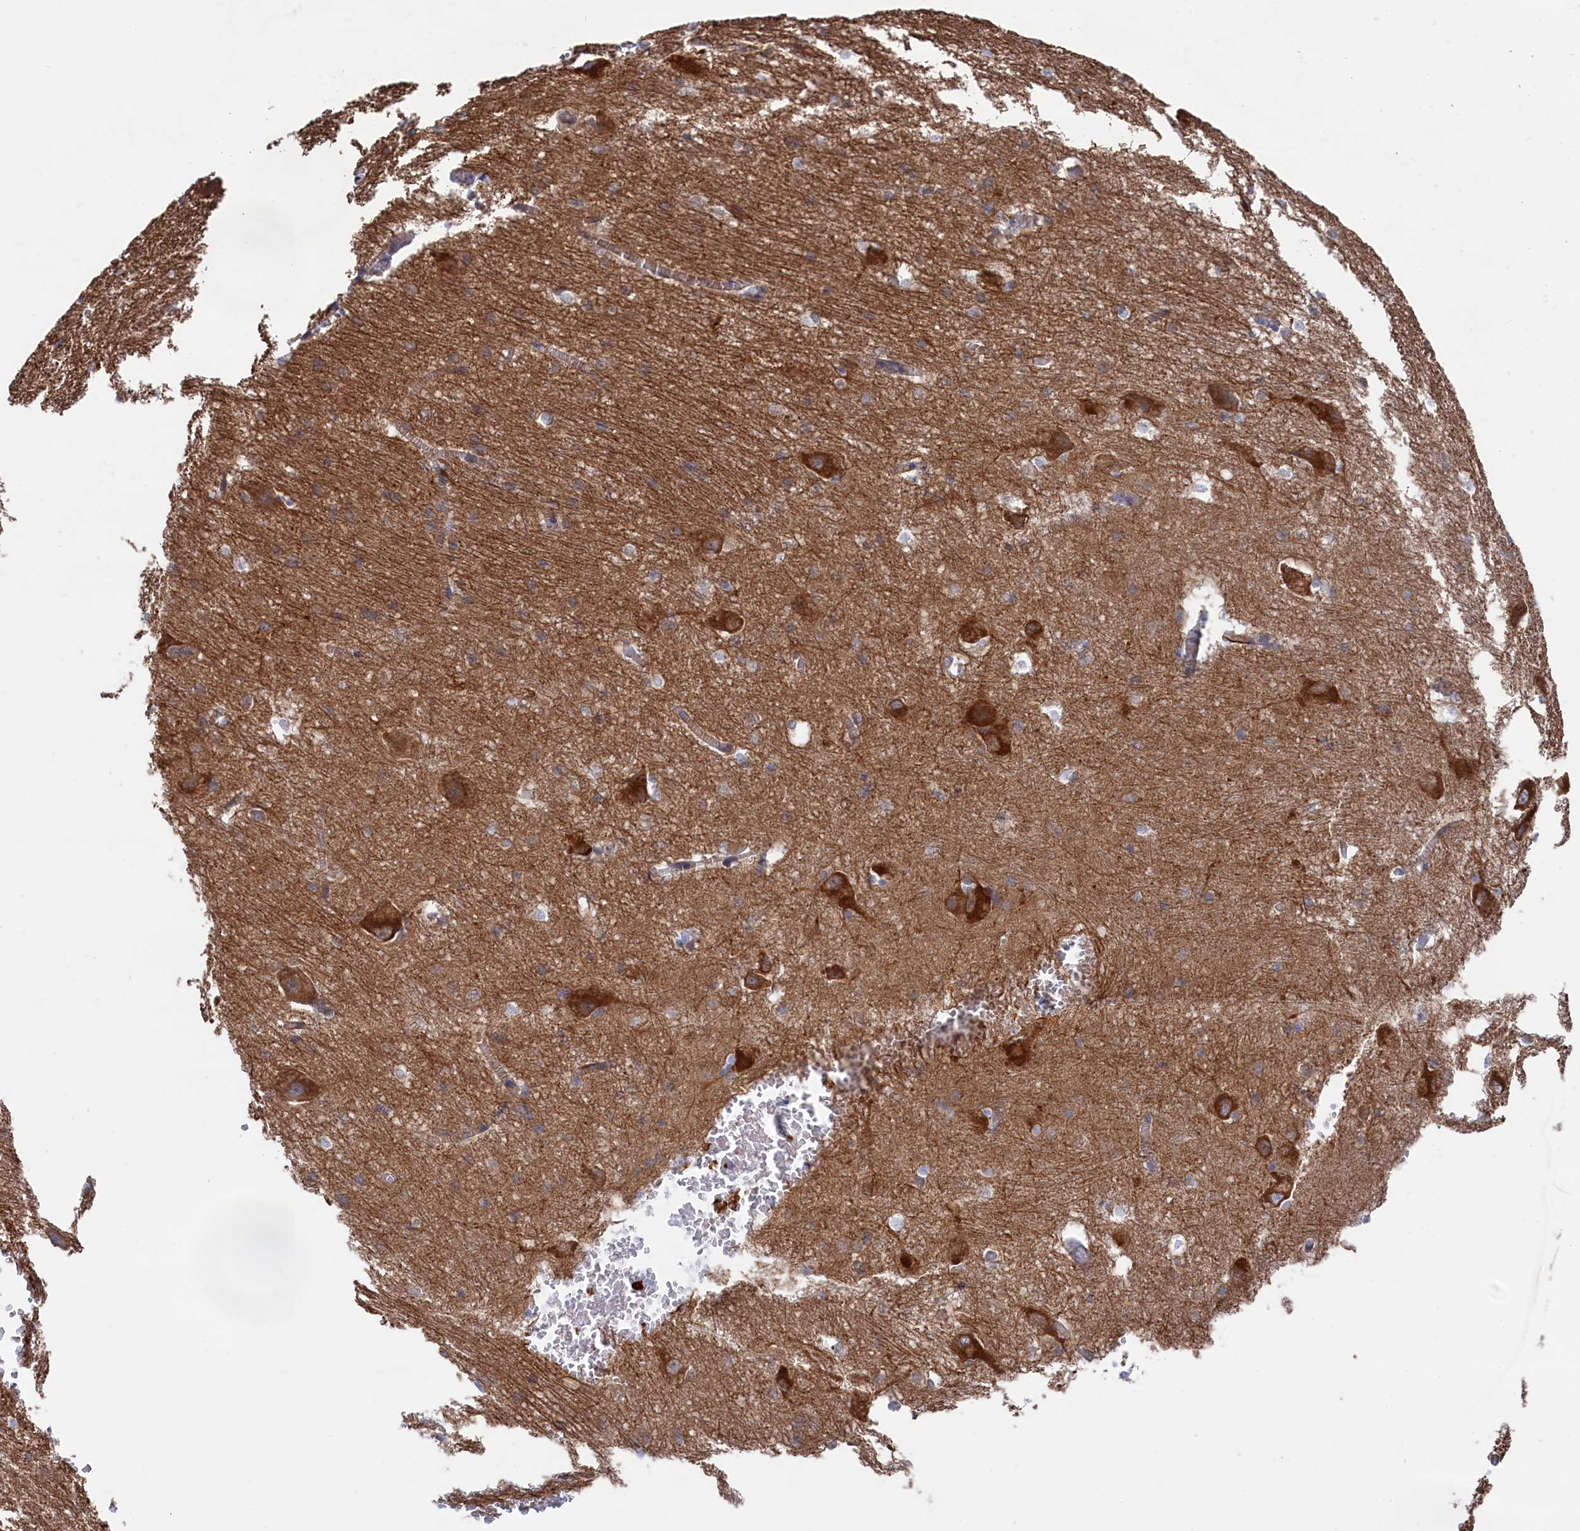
{"staining": {"intensity": "negative", "quantity": "none", "location": "none"}, "tissue": "caudate", "cell_type": "Glial cells", "image_type": "normal", "snomed": [{"axis": "morphology", "description": "Normal tissue, NOS"}, {"axis": "topography", "description": "Lateral ventricle wall"}], "caption": "Immunohistochemistry of normal caudate demonstrates no positivity in glial cells. (Immunohistochemistry (ihc), brightfield microscopy, high magnification).", "gene": "C12orf73", "patient": {"sex": "male", "age": 37}}